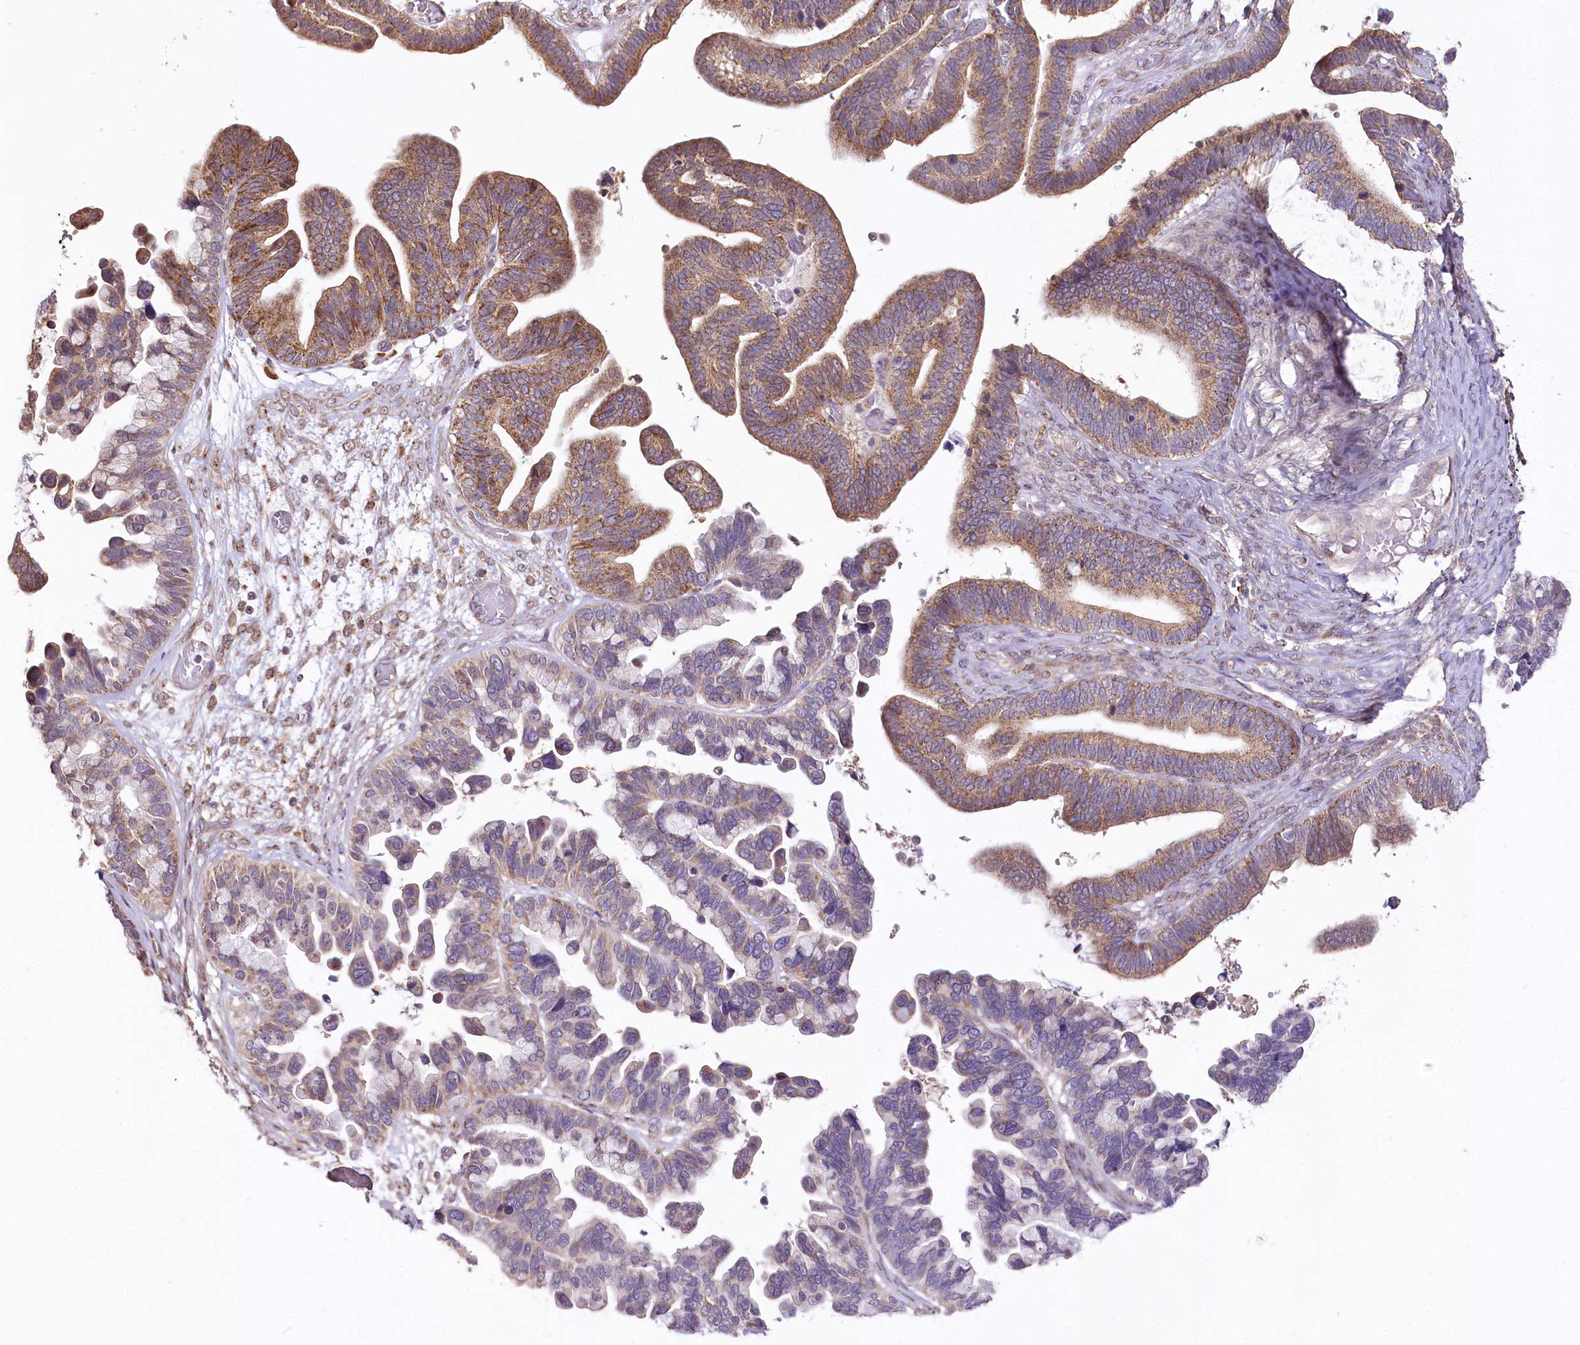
{"staining": {"intensity": "moderate", "quantity": ">75%", "location": "cytoplasmic/membranous"}, "tissue": "ovarian cancer", "cell_type": "Tumor cells", "image_type": "cancer", "snomed": [{"axis": "morphology", "description": "Cystadenocarcinoma, serous, NOS"}, {"axis": "topography", "description": "Ovary"}], "caption": "Ovarian serous cystadenocarcinoma was stained to show a protein in brown. There is medium levels of moderate cytoplasmic/membranous positivity in about >75% of tumor cells. Nuclei are stained in blue.", "gene": "ZNF226", "patient": {"sex": "female", "age": 56}}